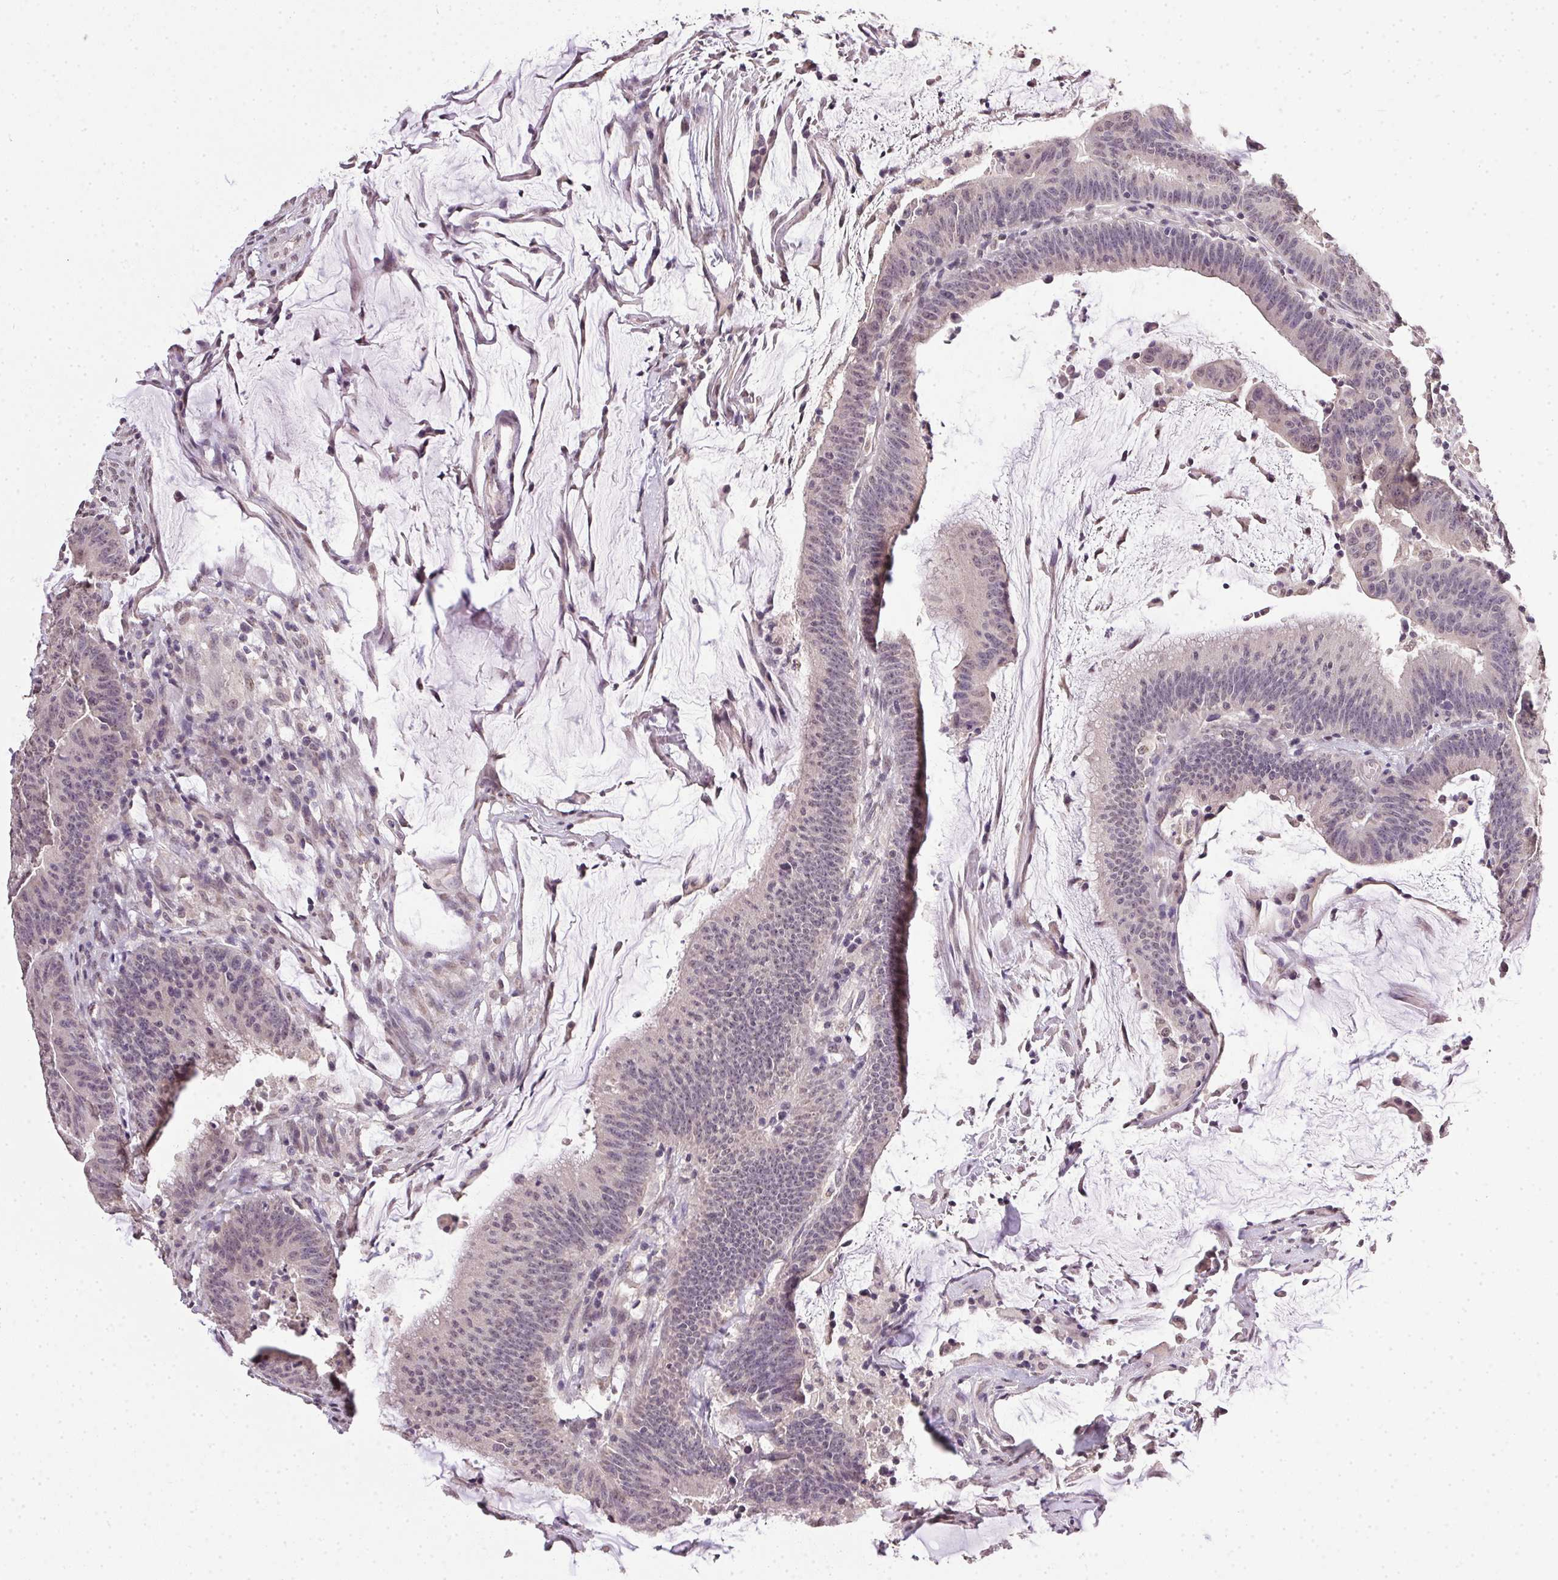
{"staining": {"intensity": "weak", "quantity": "<25%", "location": "cytoplasmic/membranous,nuclear"}, "tissue": "colorectal cancer", "cell_type": "Tumor cells", "image_type": "cancer", "snomed": [{"axis": "morphology", "description": "Adenocarcinoma, NOS"}, {"axis": "topography", "description": "Colon"}], "caption": "Image shows no significant protein positivity in tumor cells of colorectal cancer.", "gene": "PPP4R4", "patient": {"sex": "female", "age": 78}}